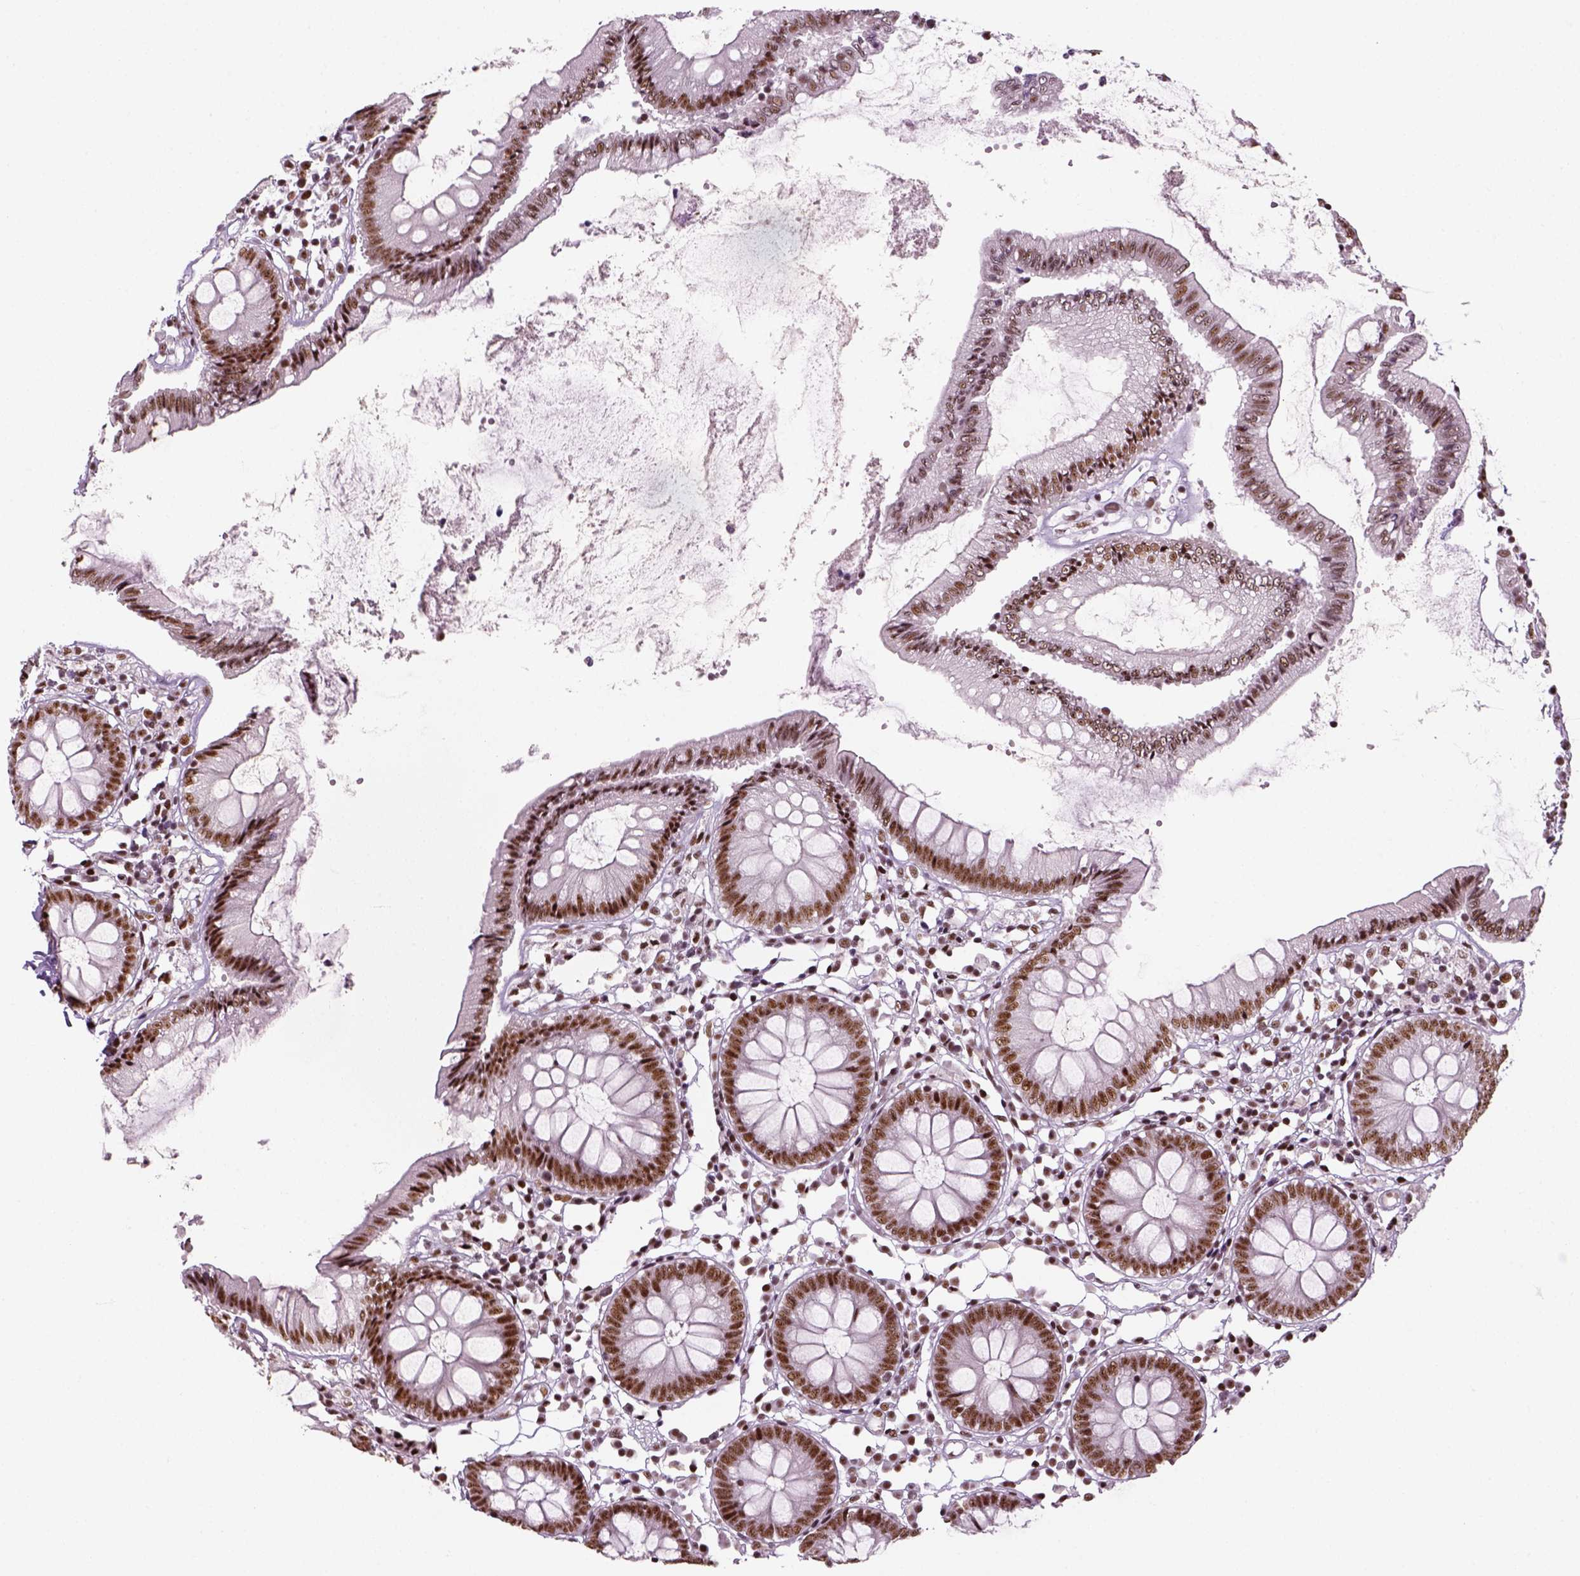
{"staining": {"intensity": "moderate", "quantity": ">75%", "location": "nuclear"}, "tissue": "colon", "cell_type": "Endothelial cells", "image_type": "normal", "snomed": [{"axis": "morphology", "description": "Normal tissue, NOS"}, {"axis": "morphology", "description": "Adenocarcinoma, NOS"}, {"axis": "topography", "description": "Colon"}], "caption": "Protein staining of unremarkable colon reveals moderate nuclear staining in about >75% of endothelial cells.", "gene": "GTF2F1", "patient": {"sex": "male", "age": 83}}